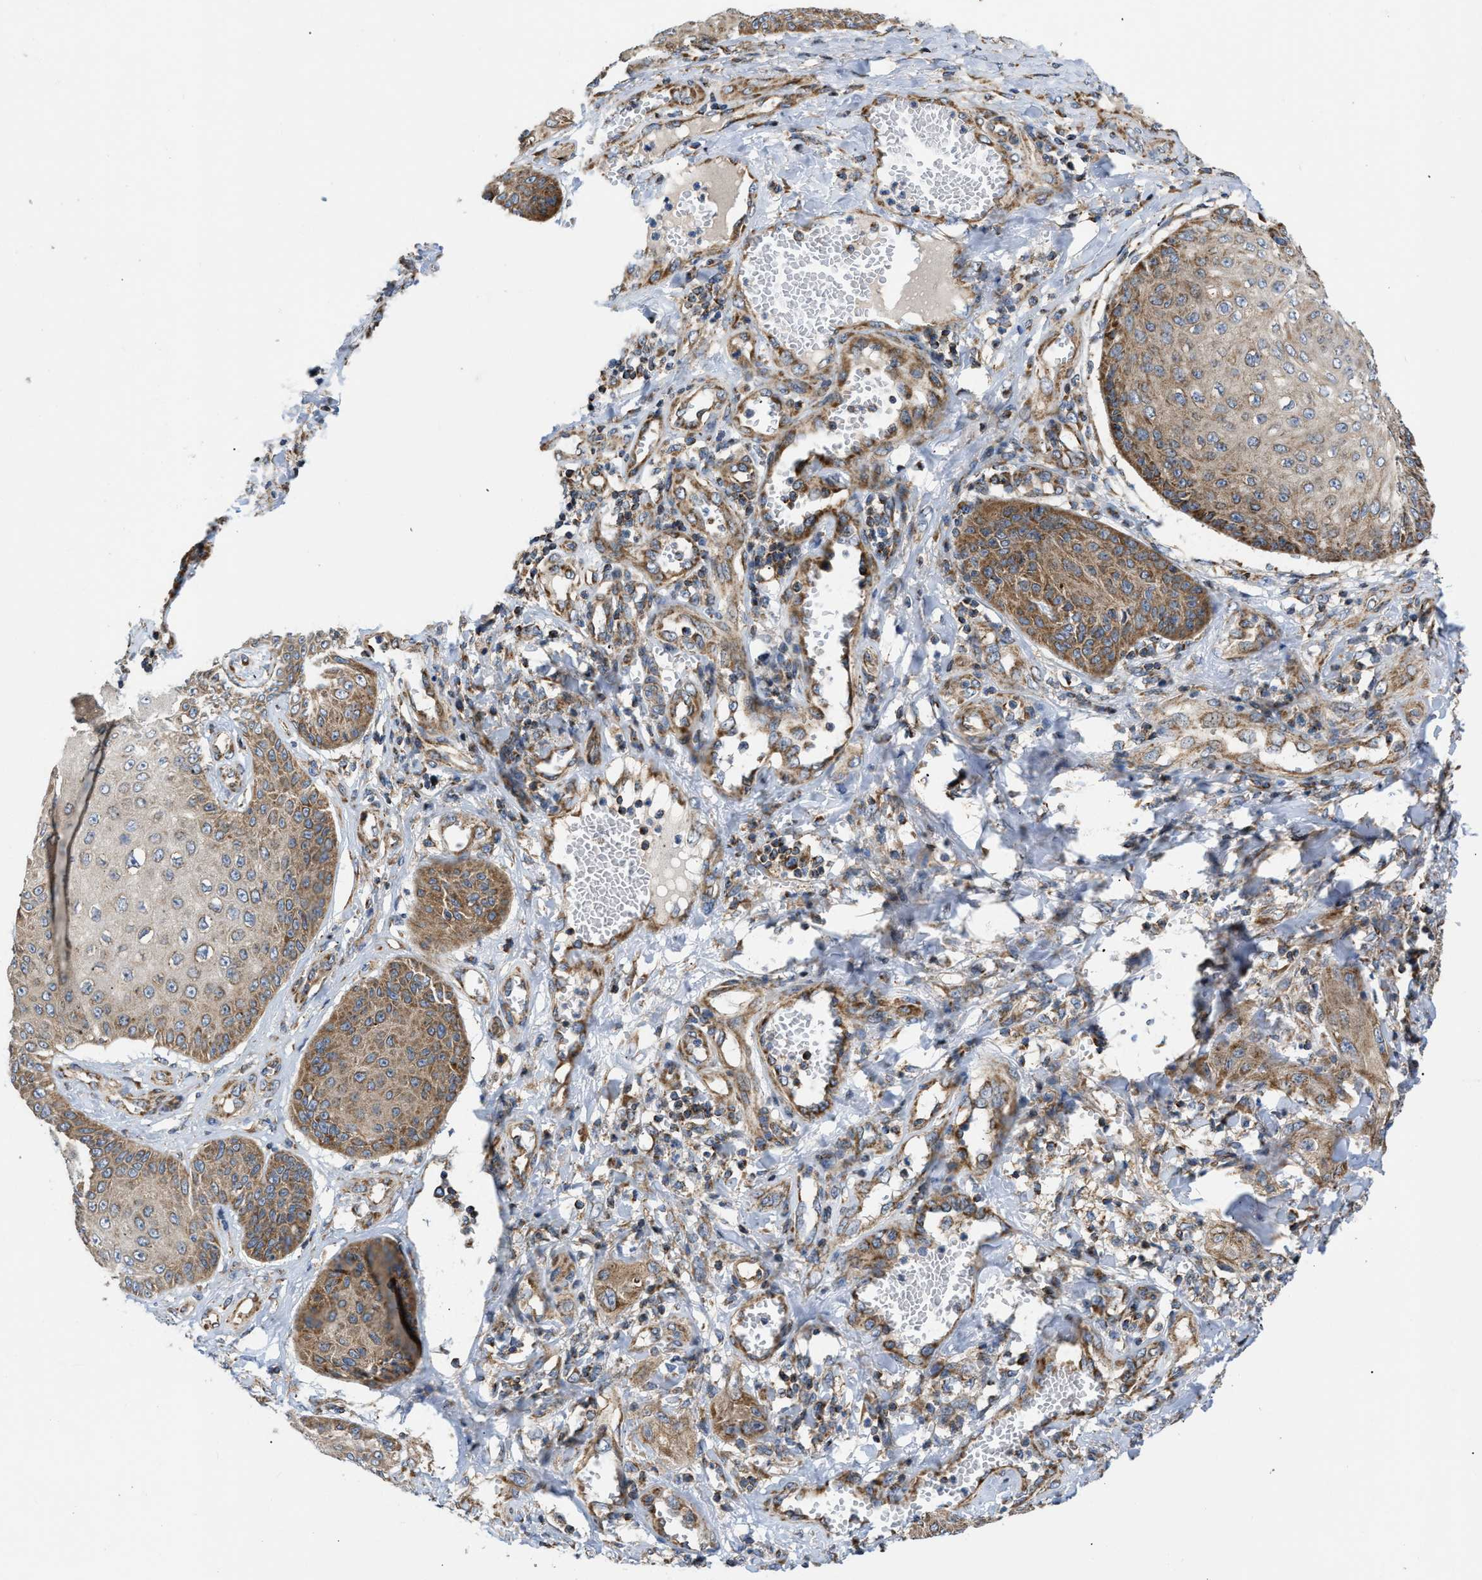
{"staining": {"intensity": "moderate", "quantity": ">75%", "location": "cytoplasmic/membranous"}, "tissue": "skin cancer", "cell_type": "Tumor cells", "image_type": "cancer", "snomed": [{"axis": "morphology", "description": "Squamous cell carcinoma, NOS"}, {"axis": "topography", "description": "Skin"}], "caption": "A micrograph of skin cancer (squamous cell carcinoma) stained for a protein displays moderate cytoplasmic/membranous brown staining in tumor cells. Nuclei are stained in blue.", "gene": "OPTN", "patient": {"sex": "male", "age": 74}}